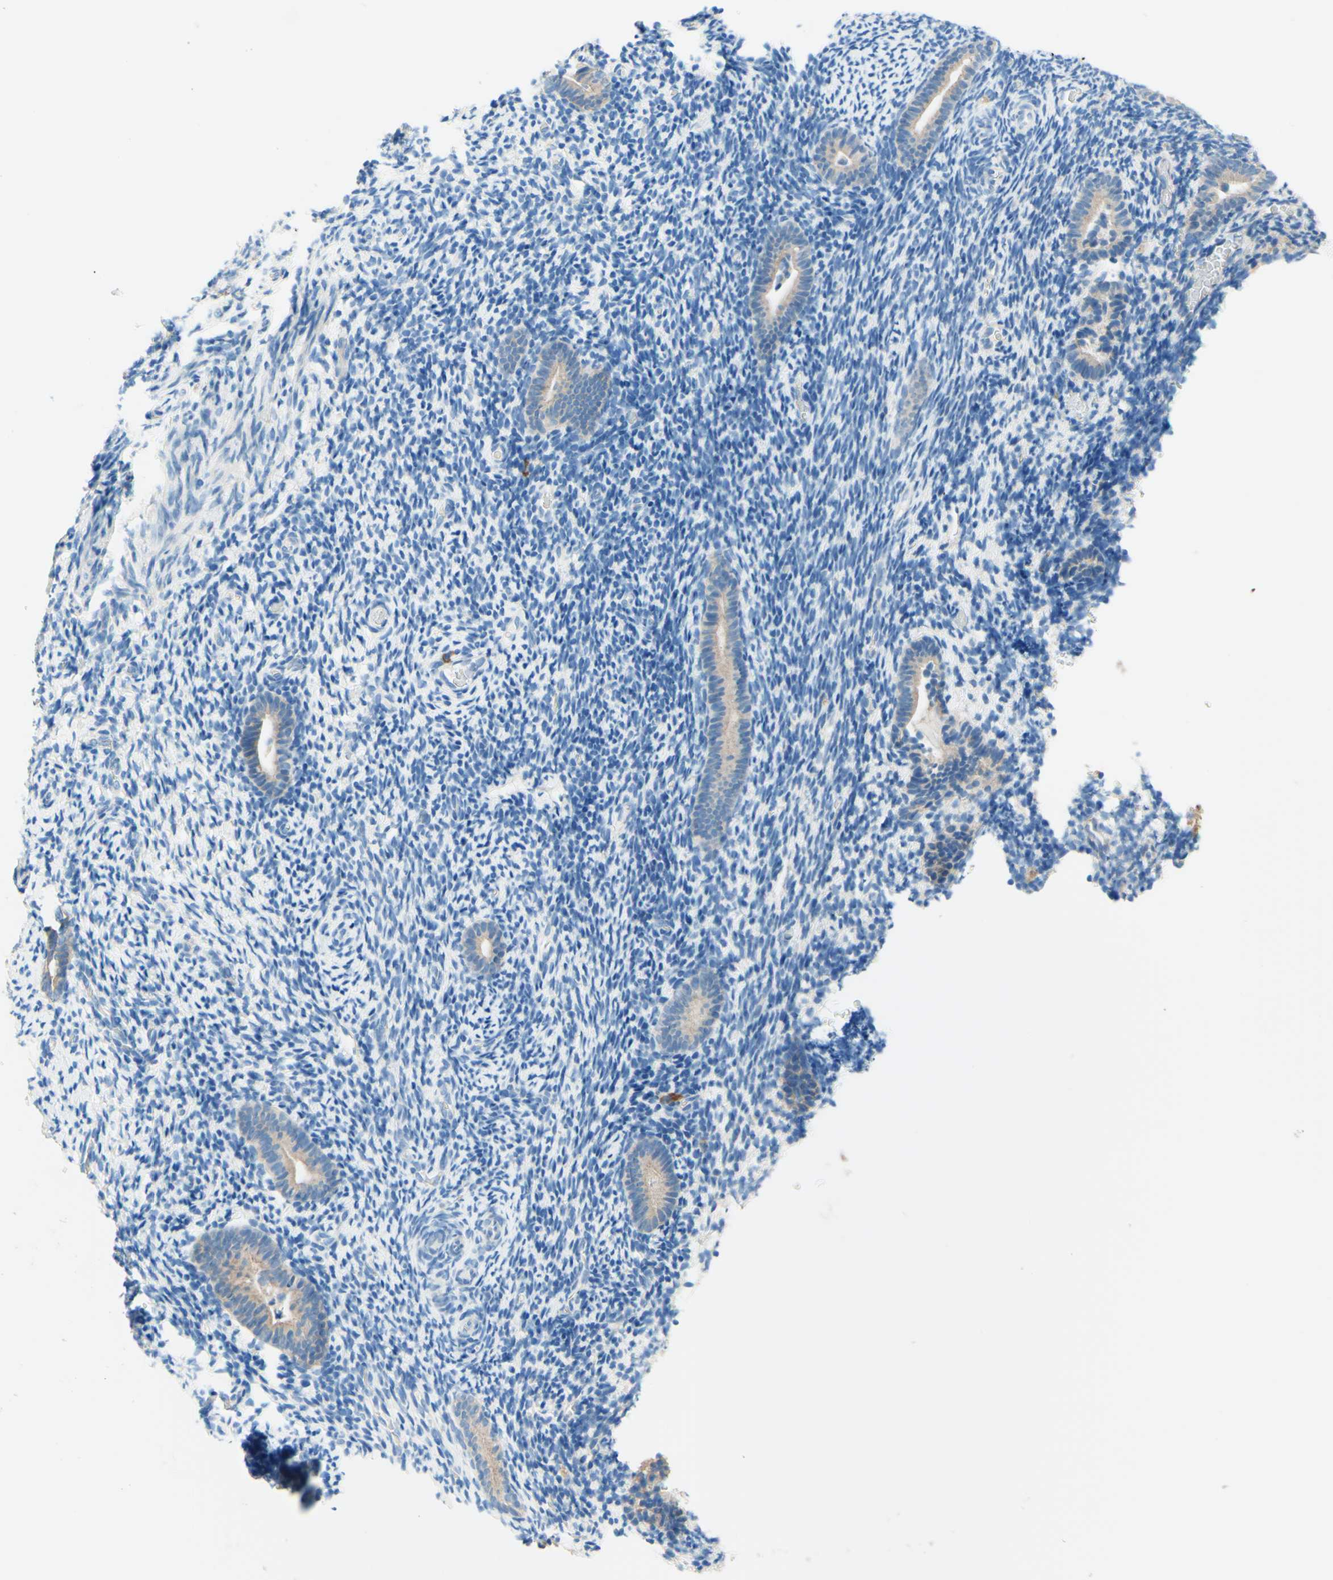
{"staining": {"intensity": "negative", "quantity": "none", "location": "none"}, "tissue": "endometrium", "cell_type": "Cells in endometrial stroma", "image_type": "normal", "snomed": [{"axis": "morphology", "description": "Normal tissue, NOS"}, {"axis": "topography", "description": "Endometrium"}], "caption": "DAB (3,3'-diaminobenzidine) immunohistochemical staining of normal human endometrium shows no significant expression in cells in endometrial stroma.", "gene": "PASD1", "patient": {"sex": "female", "age": 51}}